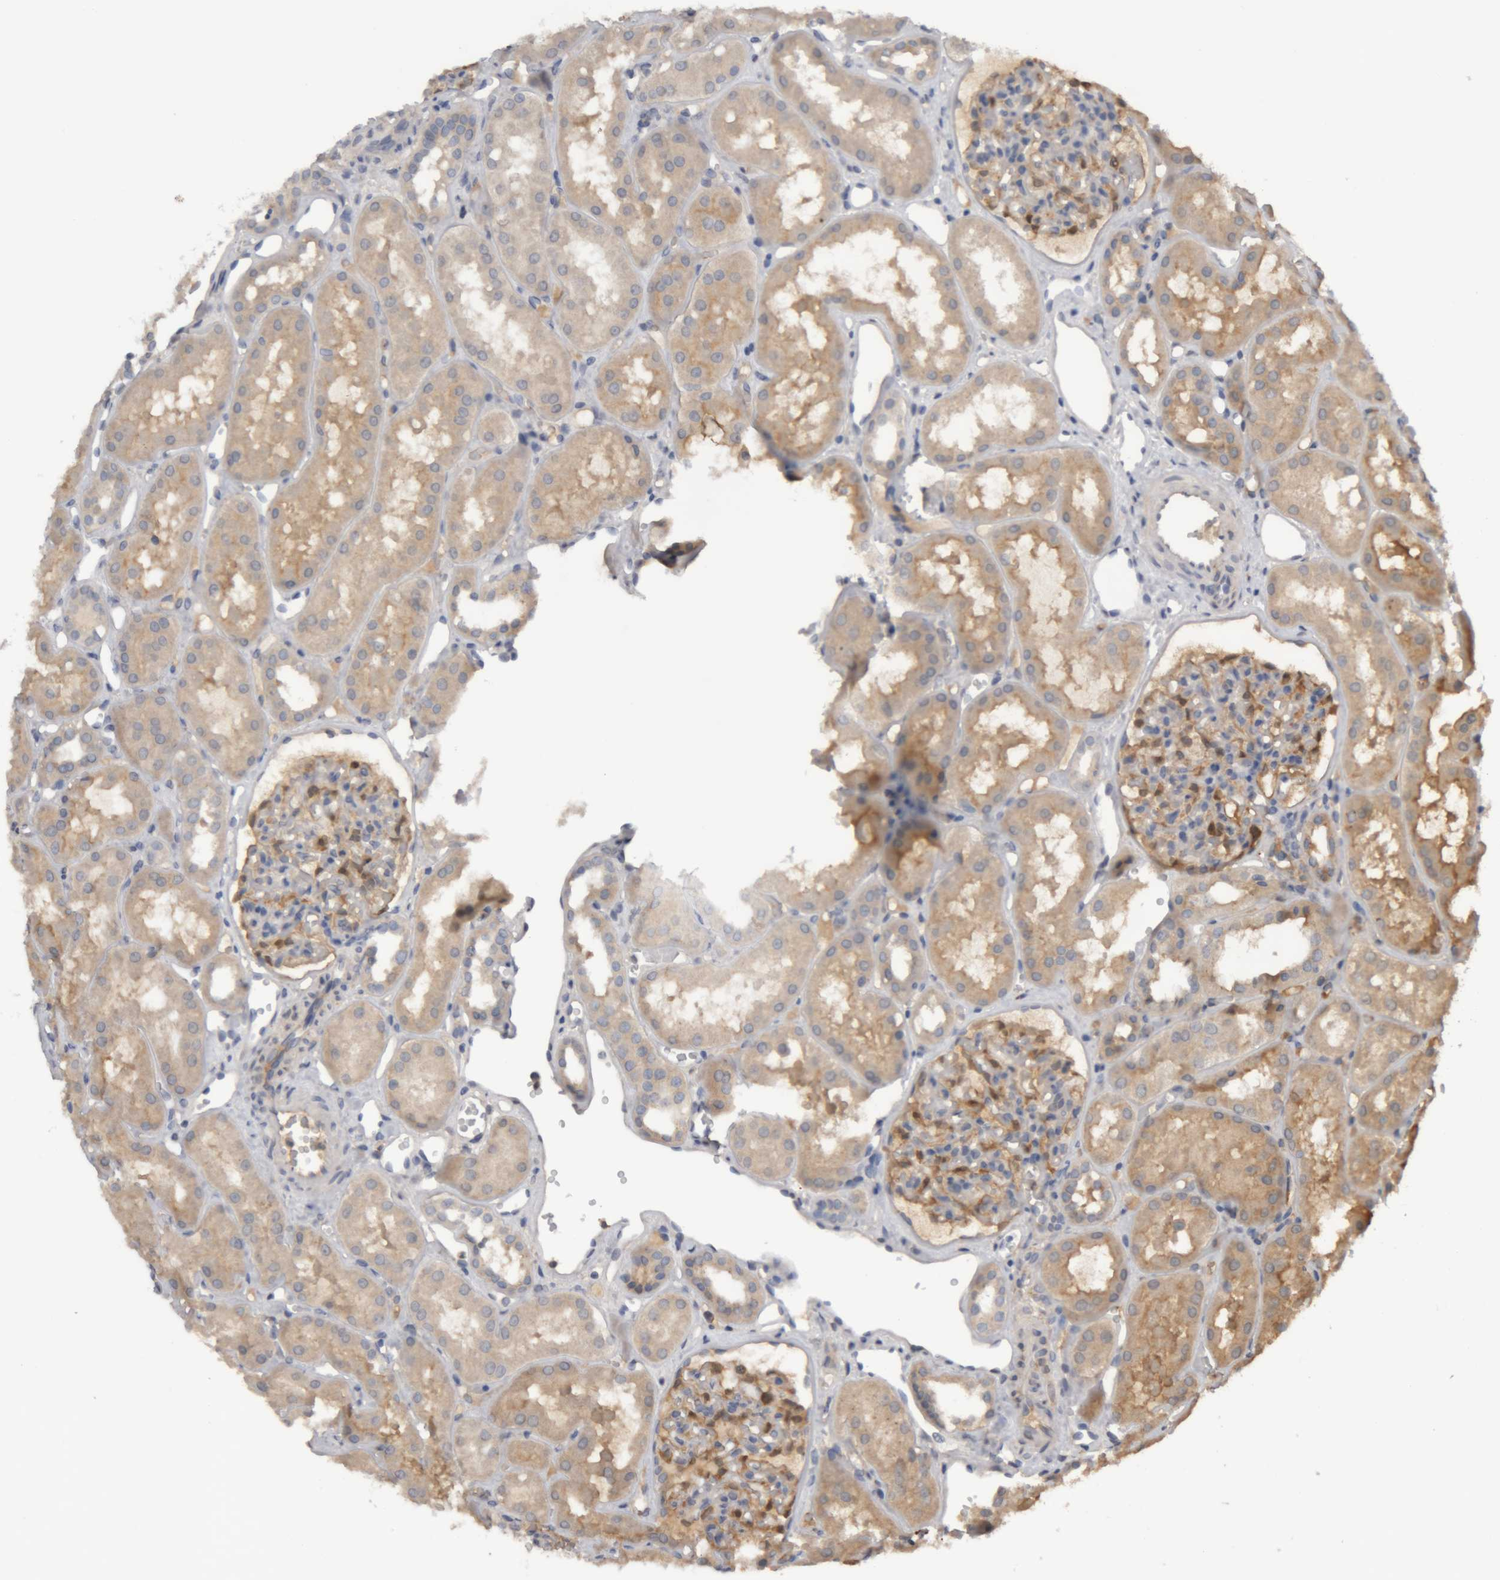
{"staining": {"intensity": "moderate", "quantity": "<25%", "location": "cytoplasmic/membranous"}, "tissue": "kidney", "cell_type": "Cells in glomeruli", "image_type": "normal", "snomed": [{"axis": "morphology", "description": "Normal tissue, NOS"}, {"axis": "topography", "description": "Kidney"}], "caption": "Moderate cytoplasmic/membranous protein staining is identified in about <25% of cells in glomeruli in kidney. (DAB (3,3'-diaminobenzidine) IHC with brightfield microscopy, high magnification).", "gene": "TMED7", "patient": {"sex": "male", "age": 16}}